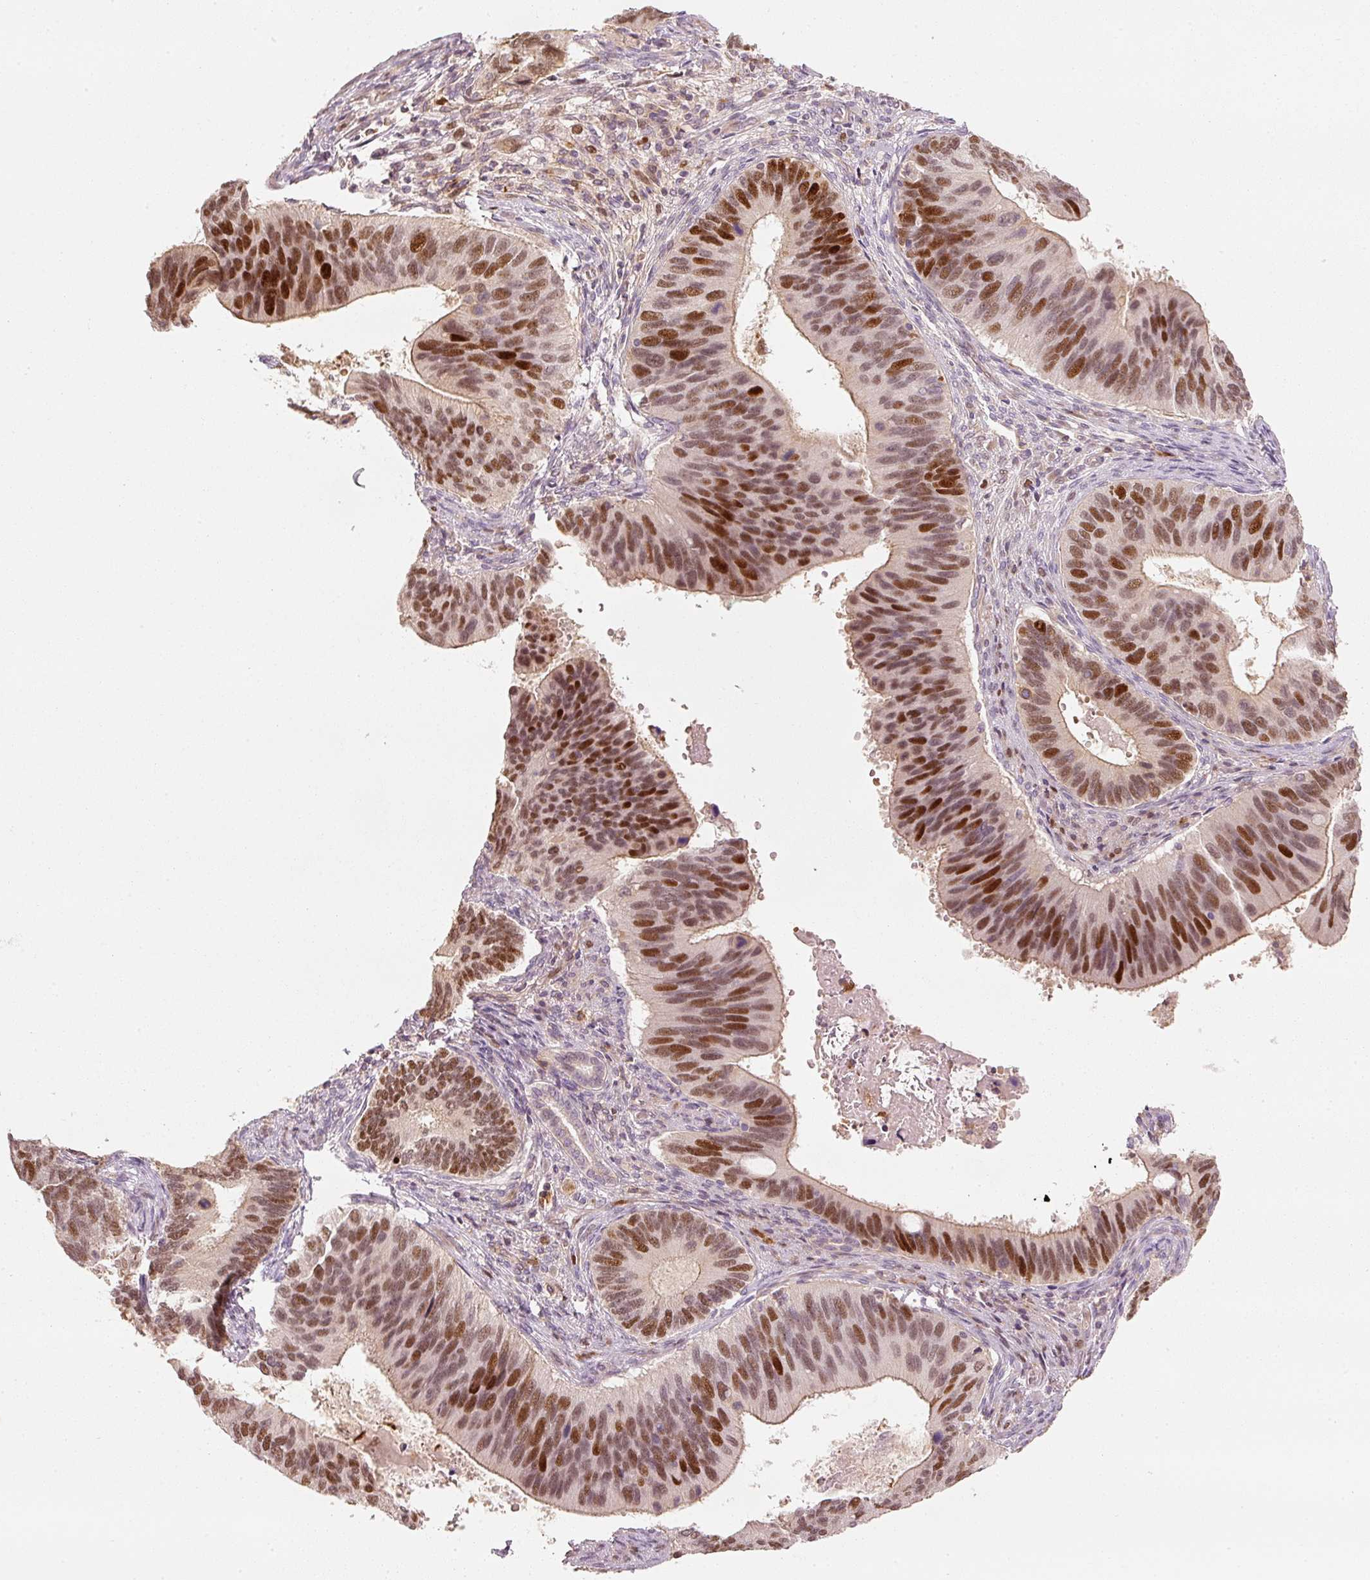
{"staining": {"intensity": "strong", "quantity": ">75%", "location": "nuclear"}, "tissue": "cervical cancer", "cell_type": "Tumor cells", "image_type": "cancer", "snomed": [{"axis": "morphology", "description": "Adenocarcinoma, NOS"}, {"axis": "topography", "description": "Cervix"}], "caption": "The histopathology image shows a brown stain indicating the presence of a protein in the nuclear of tumor cells in cervical cancer. The staining was performed using DAB to visualize the protein expression in brown, while the nuclei were stained in blue with hematoxylin (Magnification: 20x).", "gene": "TREX2", "patient": {"sex": "female", "age": 42}}